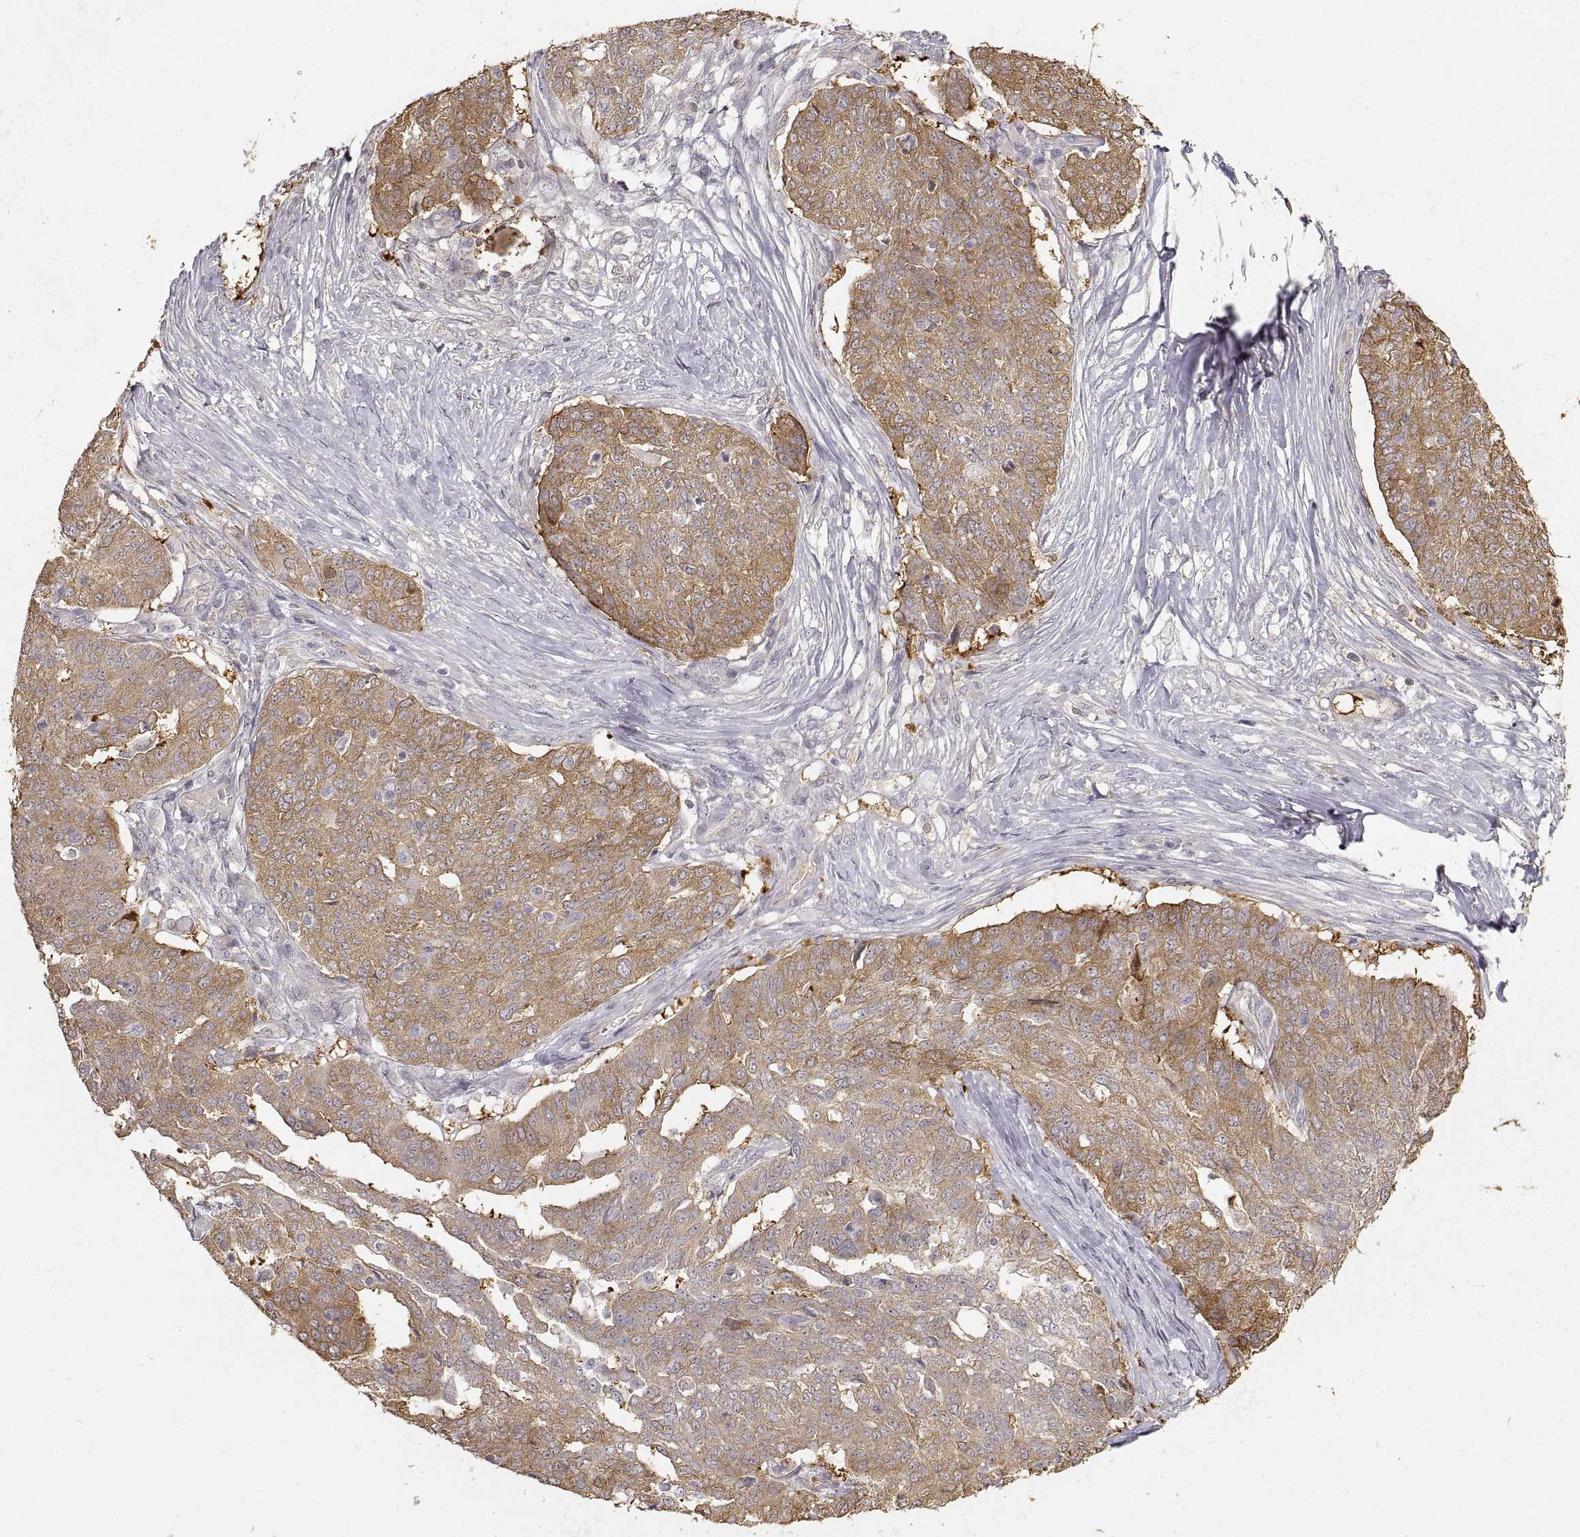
{"staining": {"intensity": "moderate", "quantity": "25%-75%", "location": "cytoplasmic/membranous"}, "tissue": "ovarian cancer", "cell_type": "Tumor cells", "image_type": "cancer", "snomed": [{"axis": "morphology", "description": "Cystadenocarcinoma, serous, NOS"}, {"axis": "topography", "description": "Ovary"}], "caption": "Tumor cells show medium levels of moderate cytoplasmic/membranous positivity in approximately 25%-75% of cells in serous cystadenocarcinoma (ovarian).", "gene": "HSP90AB1", "patient": {"sex": "female", "age": 67}}